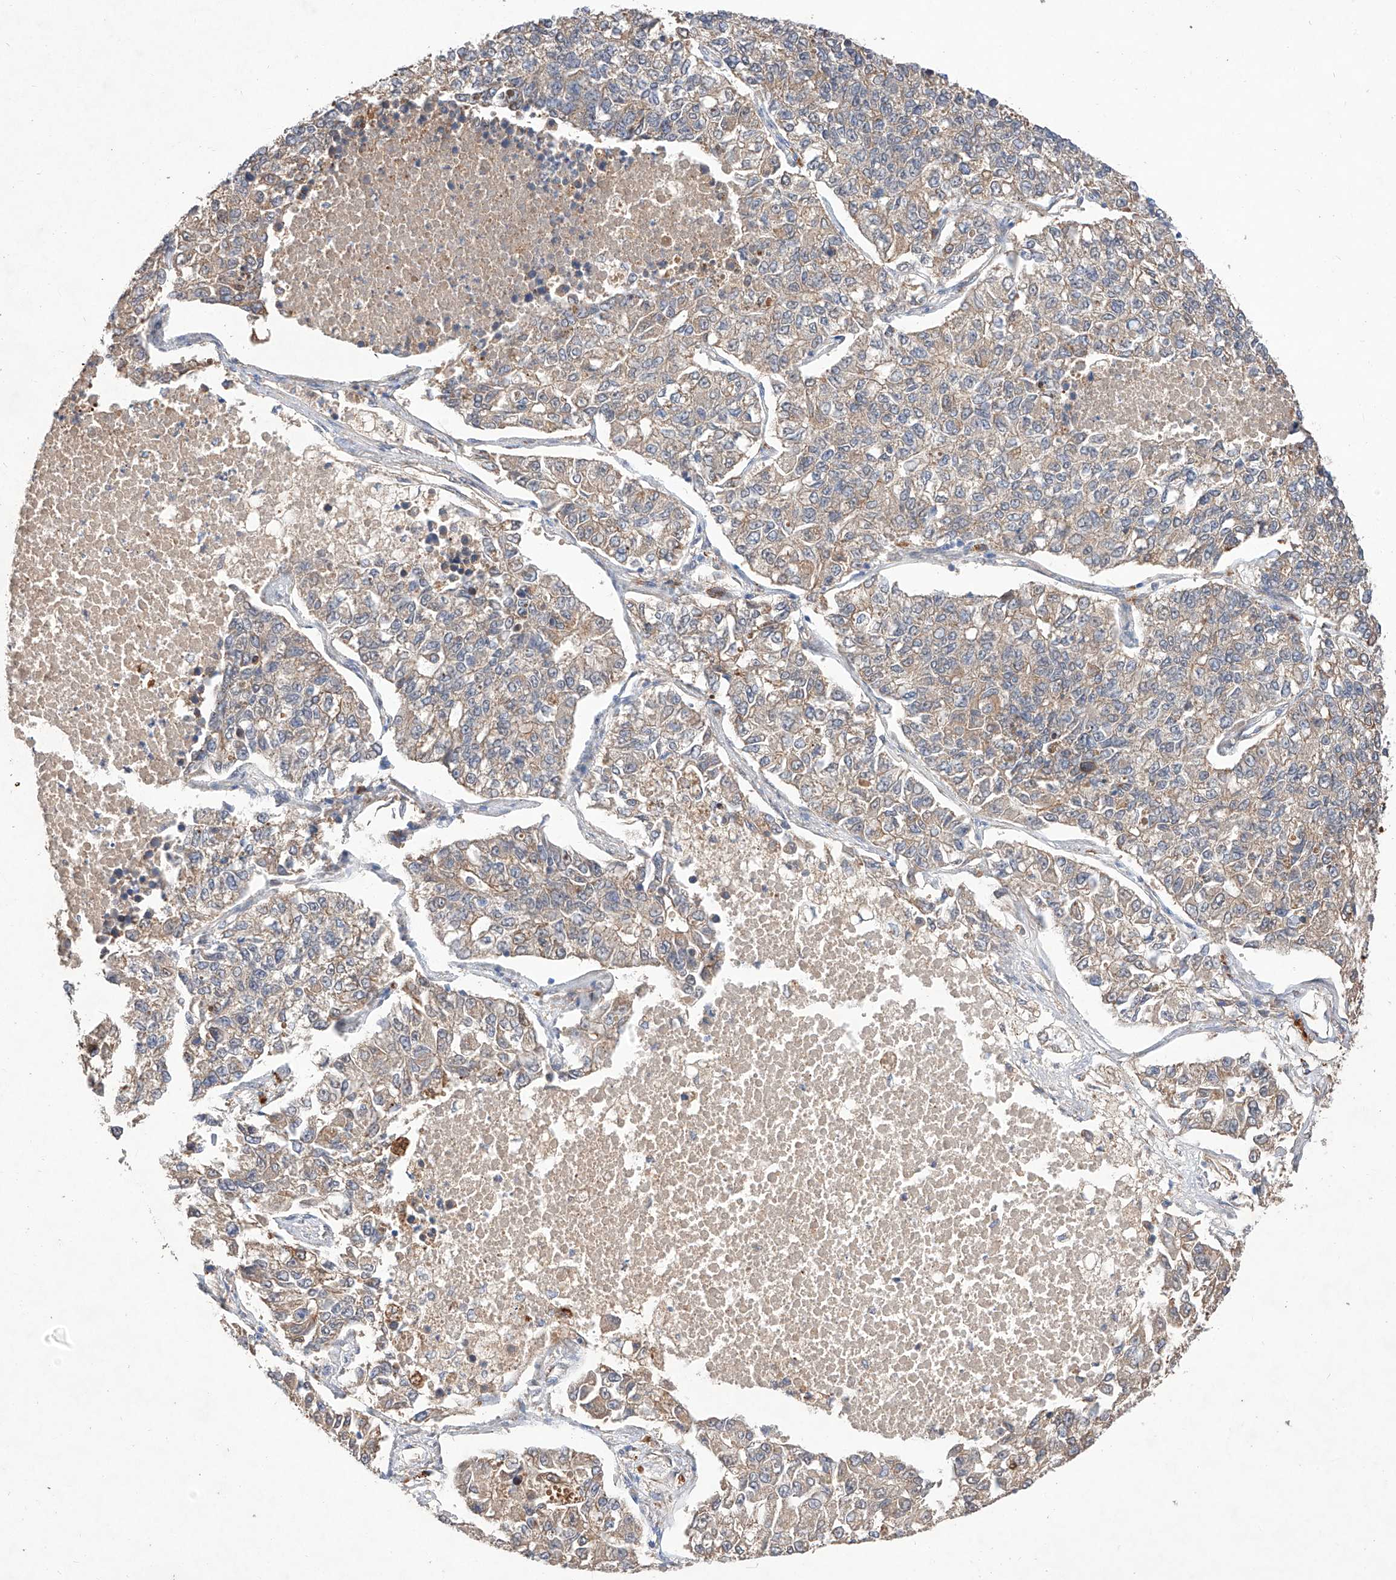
{"staining": {"intensity": "weak", "quantity": ">75%", "location": "cytoplasmic/membranous"}, "tissue": "lung cancer", "cell_type": "Tumor cells", "image_type": "cancer", "snomed": [{"axis": "morphology", "description": "Adenocarcinoma, NOS"}, {"axis": "topography", "description": "Lung"}], "caption": "Protein staining of adenocarcinoma (lung) tissue displays weak cytoplasmic/membranous positivity in approximately >75% of tumor cells.", "gene": "C6orf62", "patient": {"sex": "male", "age": 49}}